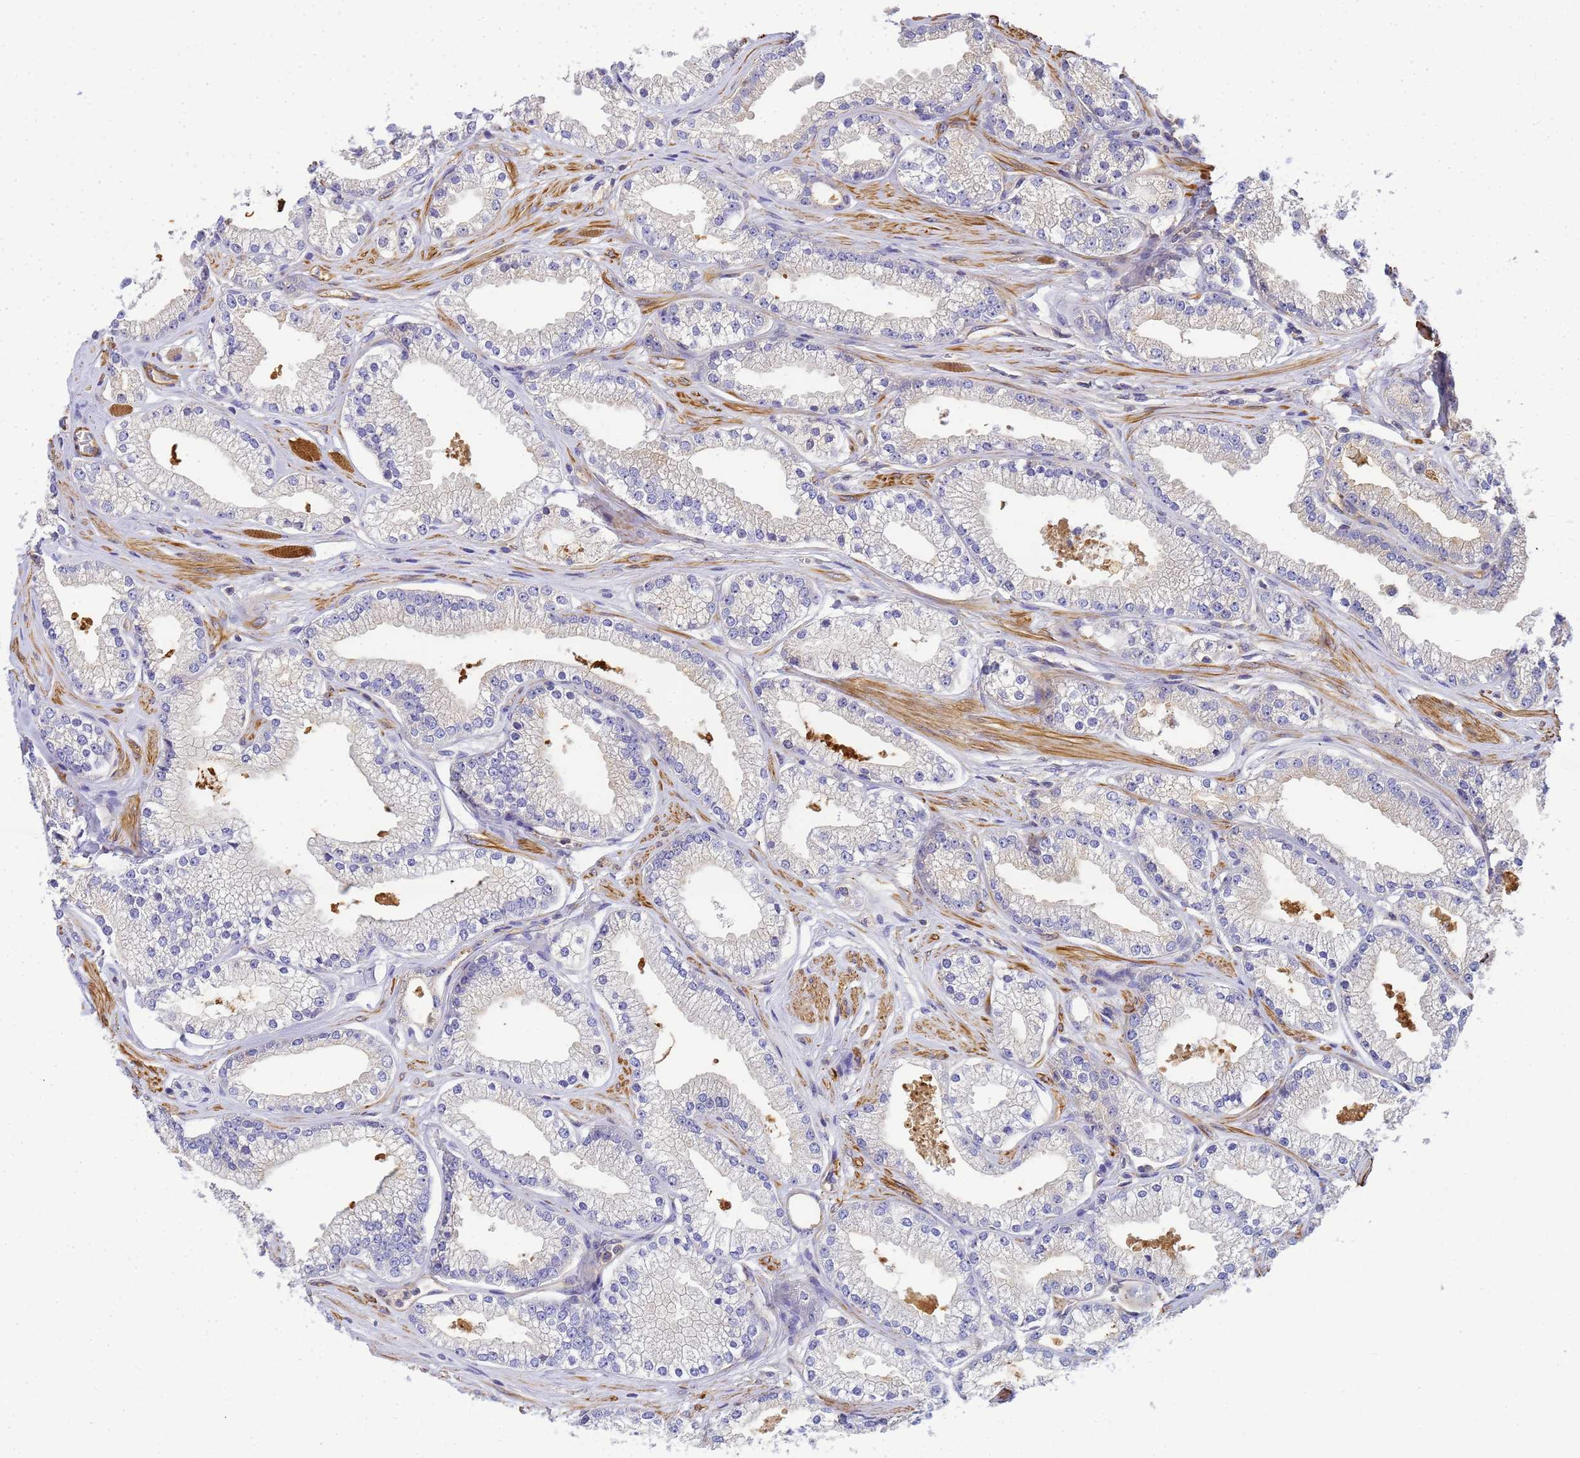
{"staining": {"intensity": "negative", "quantity": "none", "location": "none"}, "tissue": "prostate cancer", "cell_type": "Tumor cells", "image_type": "cancer", "snomed": [{"axis": "morphology", "description": "Adenocarcinoma, High grade"}, {"axis": "topography", "description": "Prostate"}], "caption": "Image shows no significant protein expression in tumor cells of prostate cancer (adenocarcinoma (high-grade)). The staining was performed using DAB to visualize the protein expression in brown, while the nuclei were stained in blue with hematoxylin (Magnification: 20x).", "gene": "MYL12A", "patient": {"sex": "male", "age": 67}}